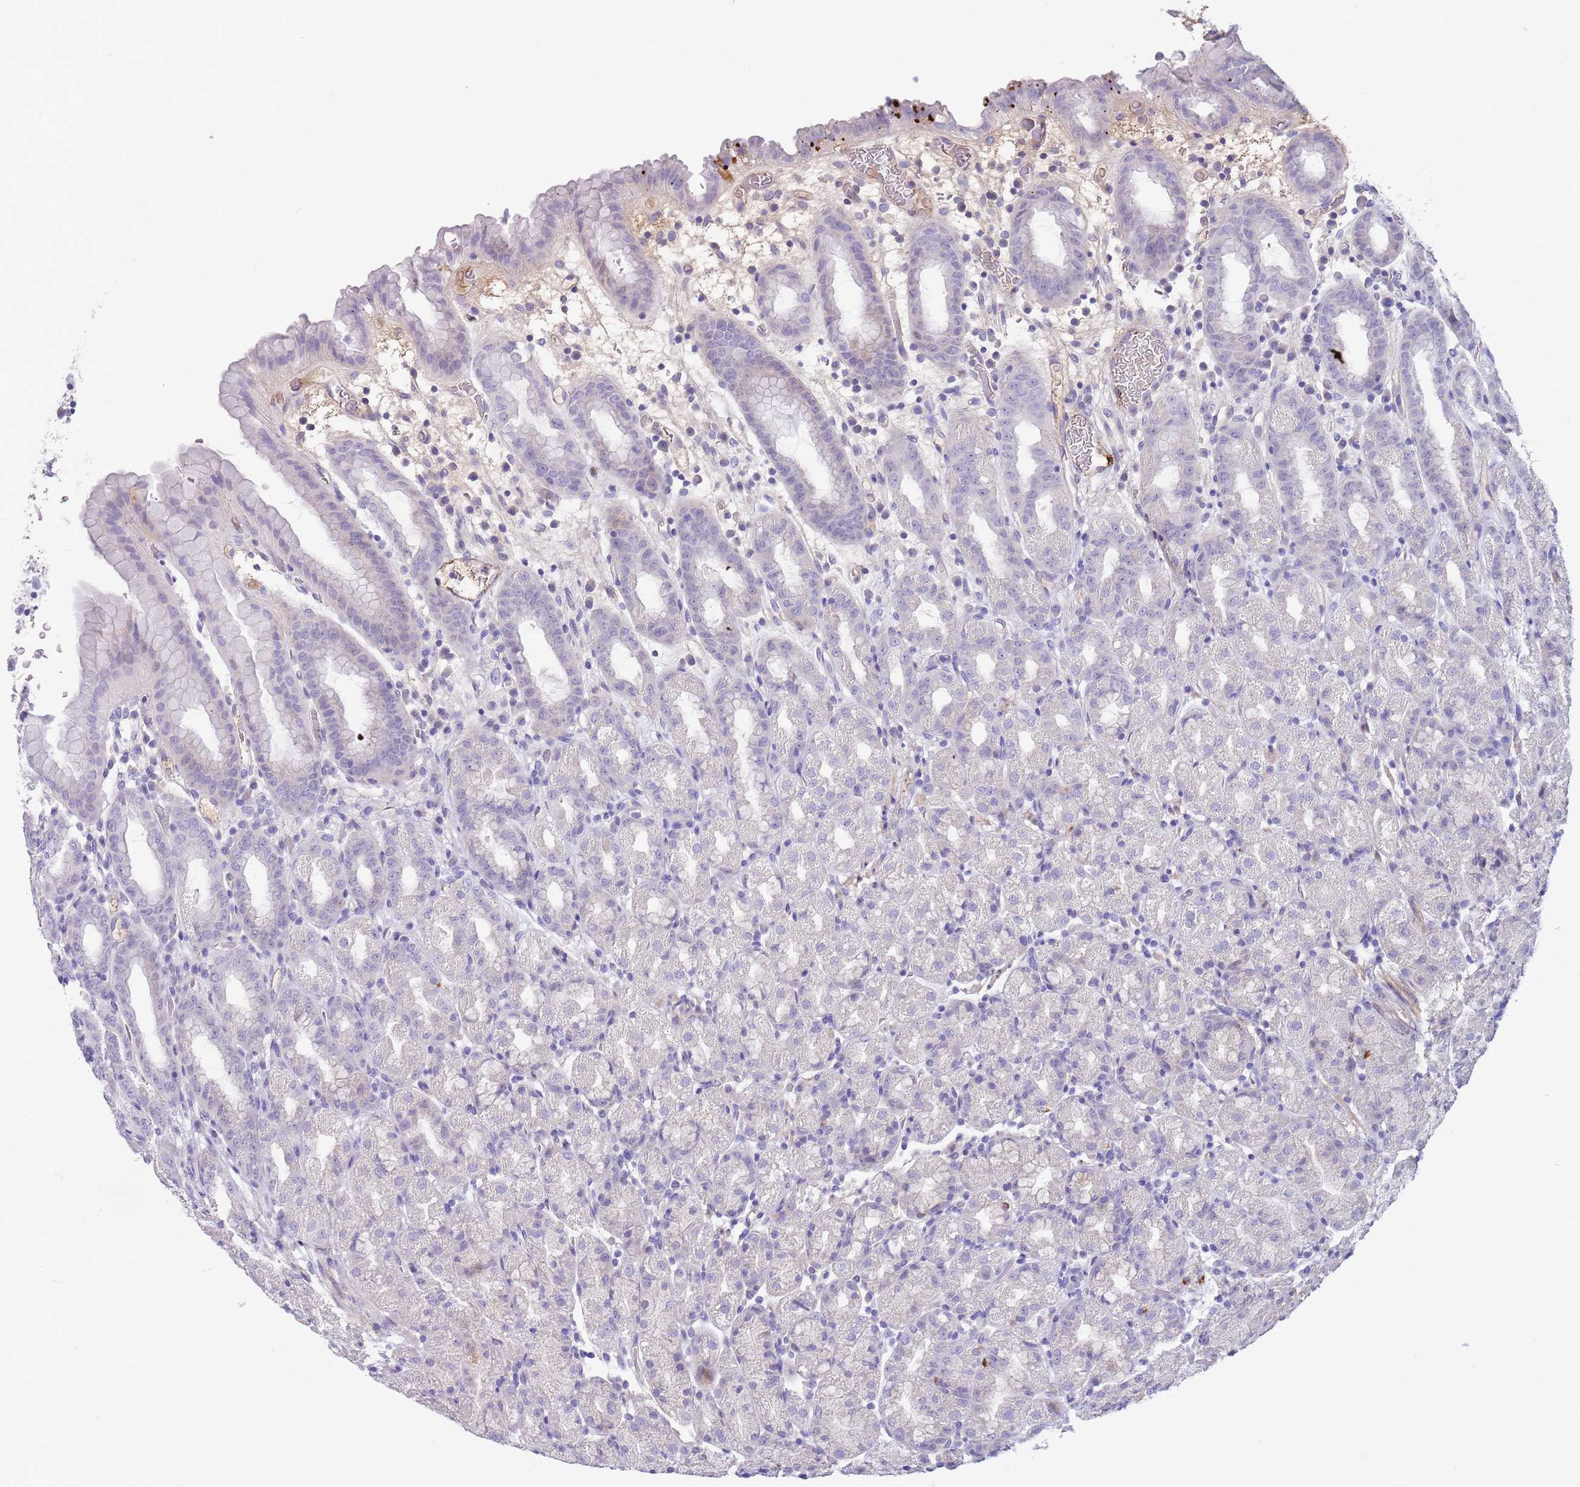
{"staining": {"intensity": "negative", "quantity": "none", "location": "none"}, "tissue": "stomach", "cell_type": "Glandular cells", "image_type": "normal", "snomed": [{"axis": "morphology", "description": "Normal tissue, NOS"}, {"axis": "topography", "description": "Stomach, upper"}, {"axis": "topography", "description": "Stomach, lower"}, {"axis": "topography", "description": "Small intestine"}], "caption": "Immunohistochemistry of benign stomach exhibits no staining in glandular cells.", "gene": "LEPROTL1", "patient": {"sex": "male", "age": 68}}